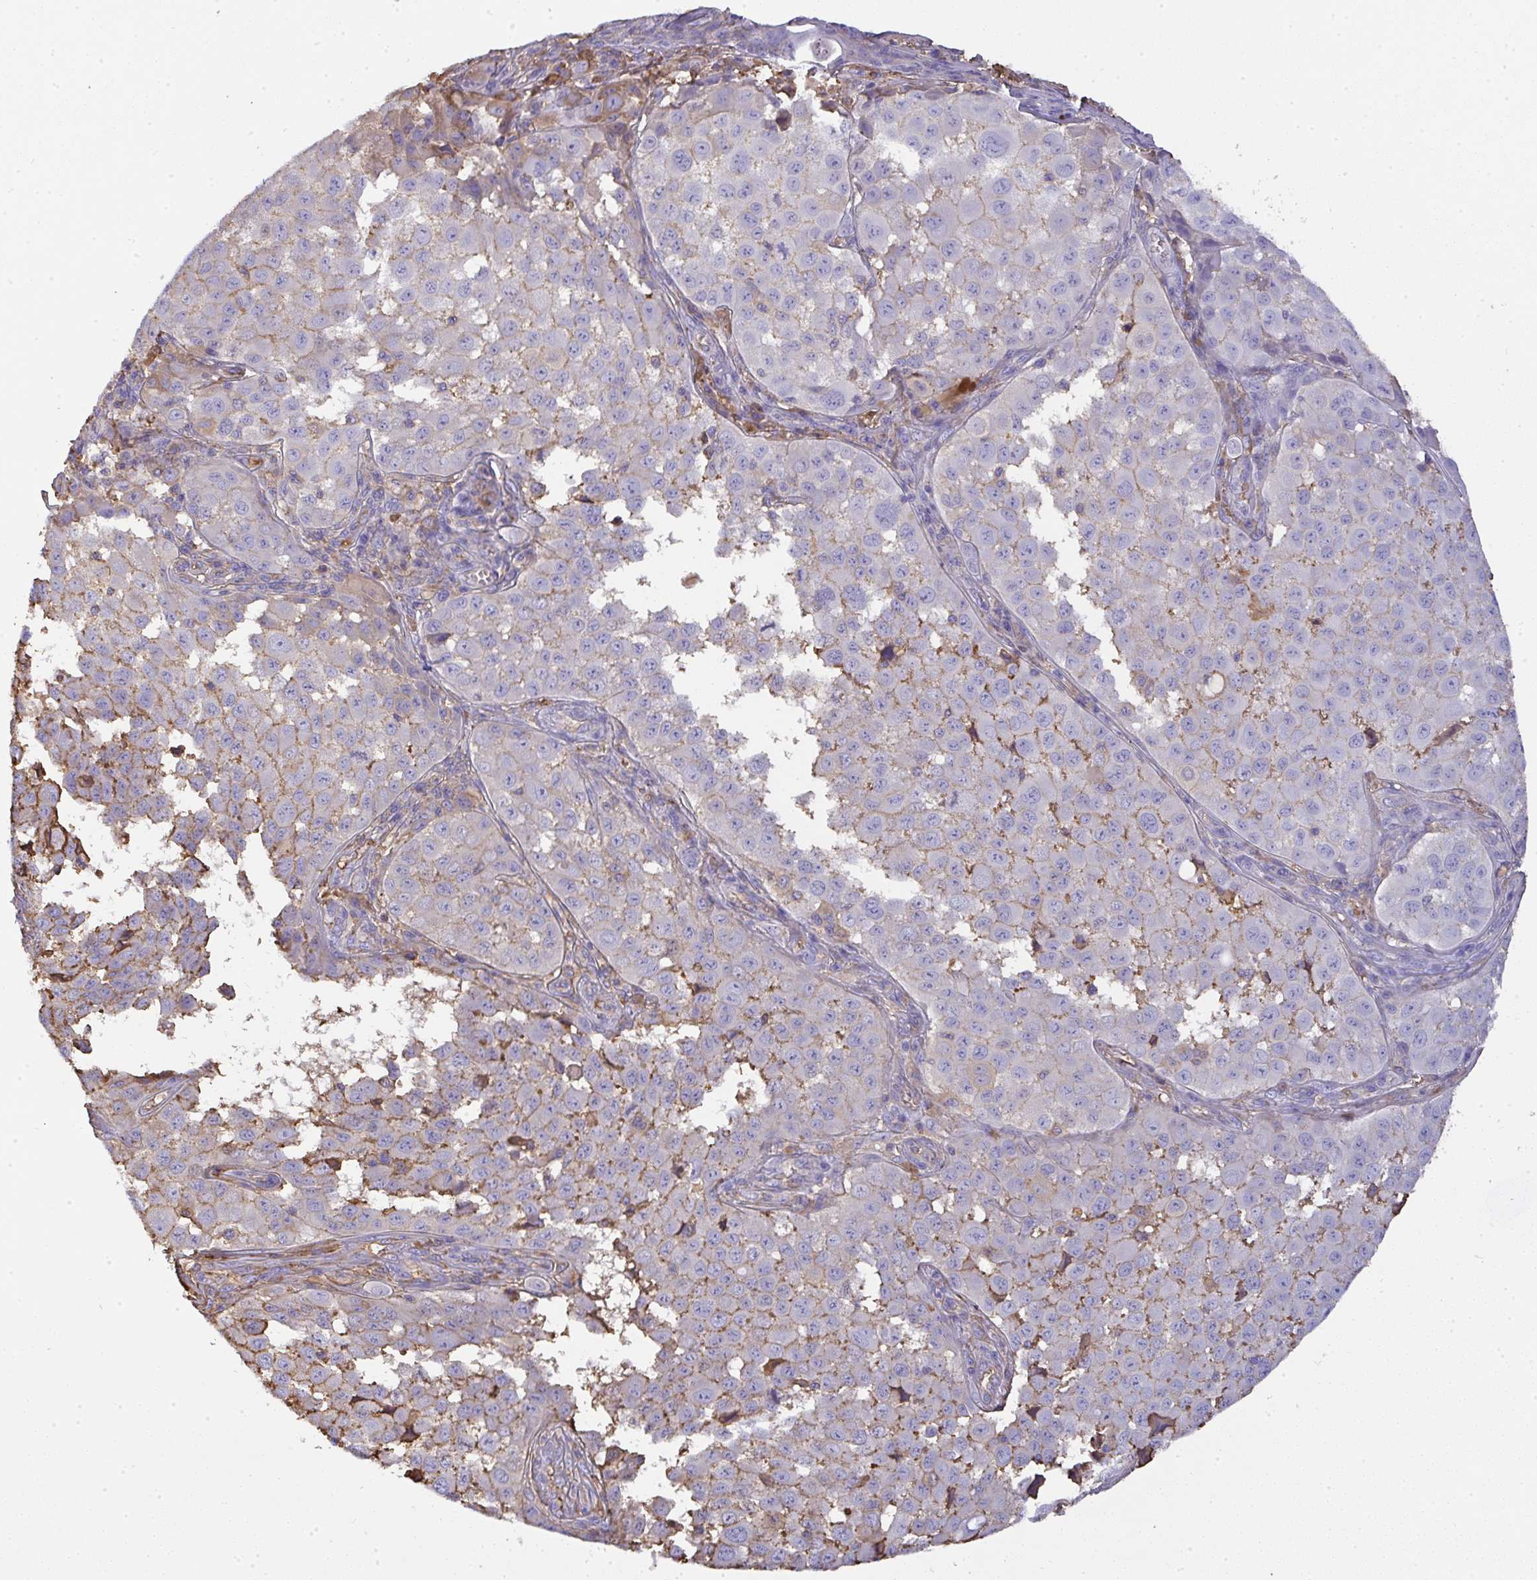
{"staining": {"intensity": "weak", "quantity": "<25%", "location": "cytoplasmic/membranous"}, "tissue": "melanoma", "cell_type": "Tumor cells", "image_type": "cancer", "snomed": [{"axis": "morphology", "description": "Malignant melanoma, NOS"}, {"axis": "topography", "description": "Skin"}], "caption": "DAB immunohistochemical staining of melanoma exhibits no significant staining in tumor cells.", "gene": "SMYD5", "patient": {"sex": "male", "age": 64}}